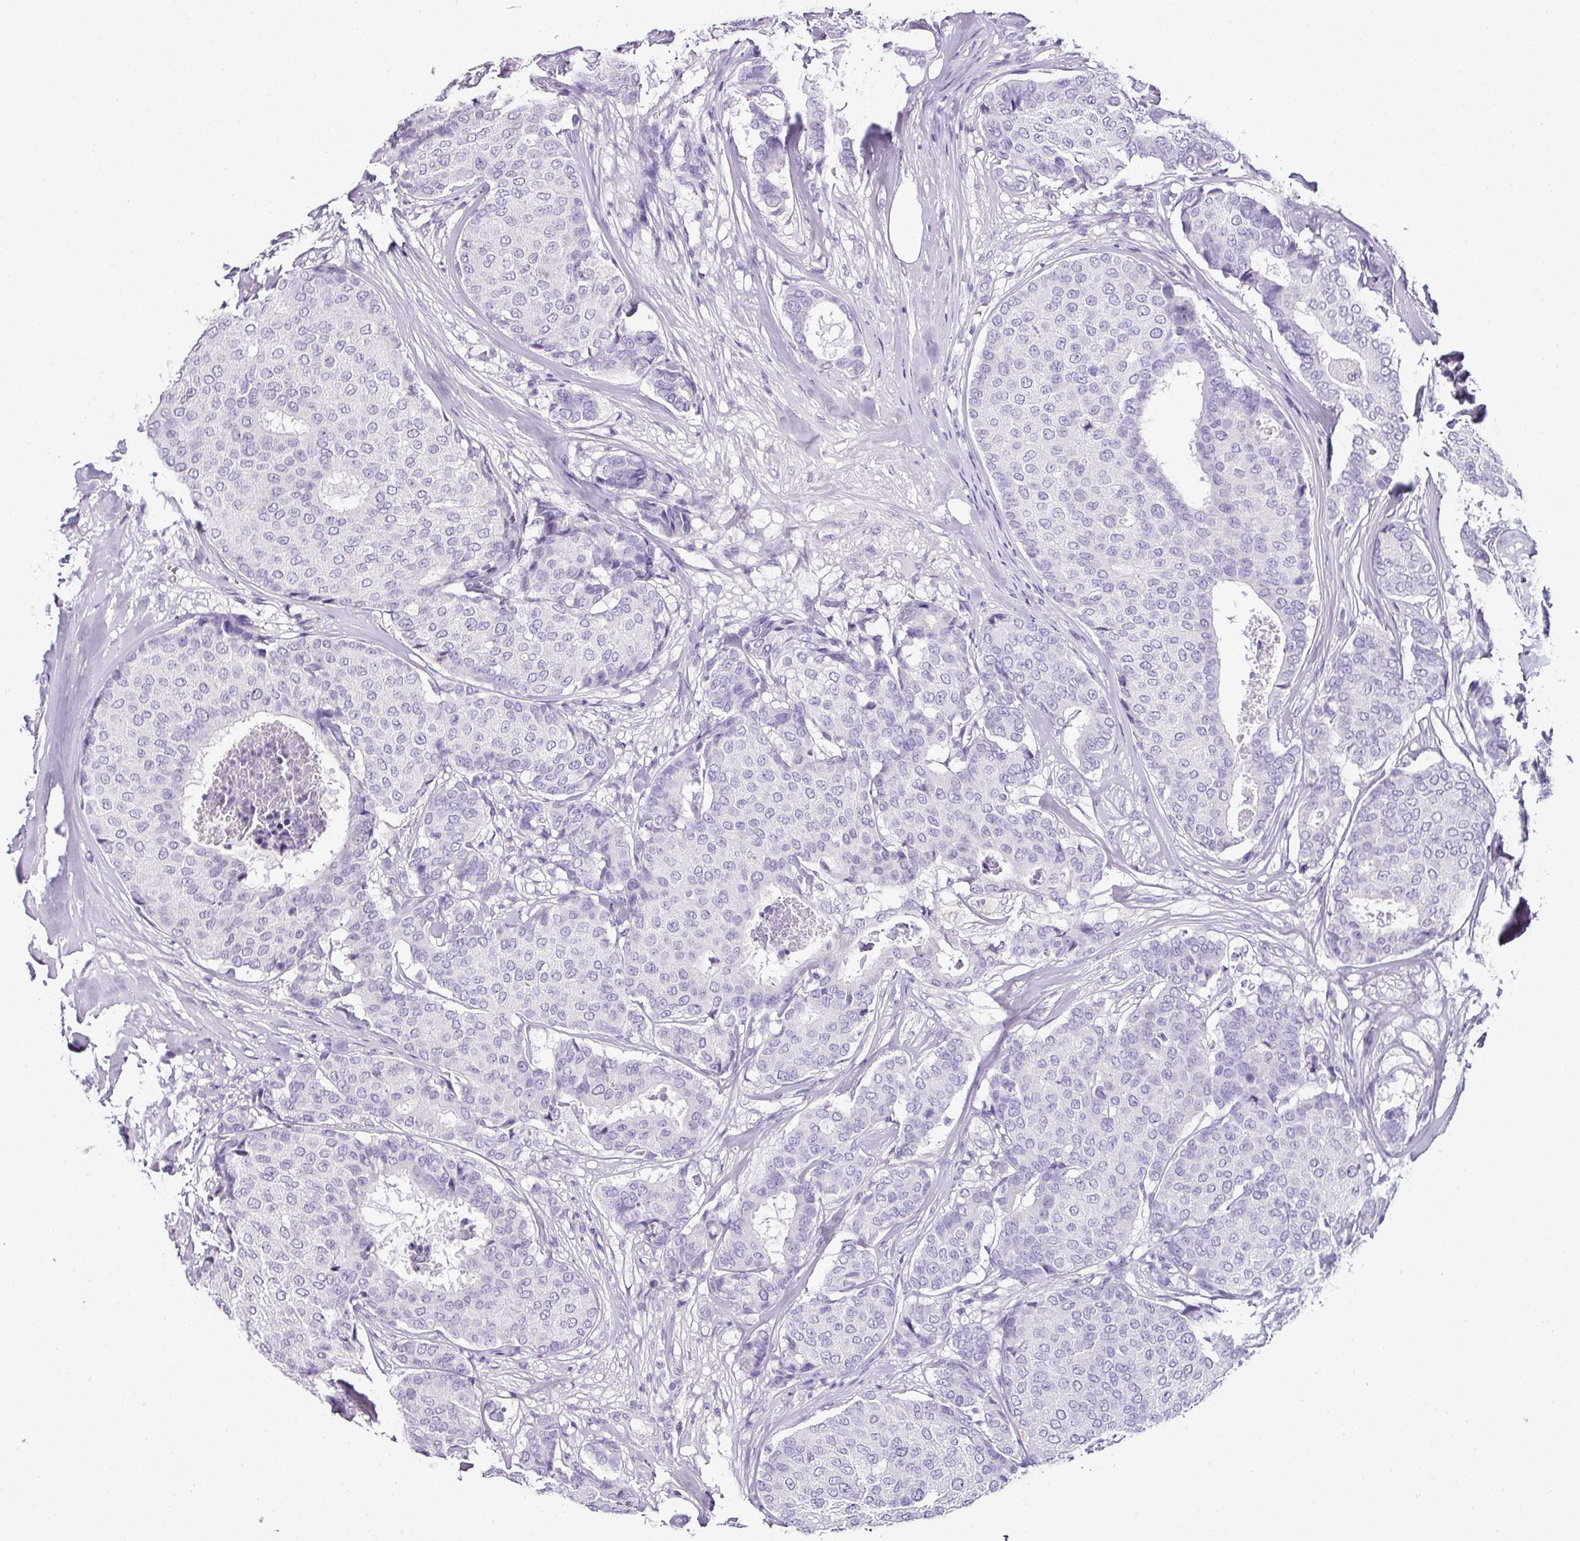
{"staining": {"intensity": "negative", "quantity": "none", "location": "none"}, "tissue": "breast cancer", "cell_type": "Tumor cells", "image_type": "cancer", "snomed": [{"axis": "morphology", "description": "Duct carcinoma"}, {"axis": "topography", "description": "Breast"}], "caption": "IHC of breast cancer (intraductal carcinoma) reveals no expression in tumor cells.", "gene": "NAPSA", "patient": {"sex": "female", "age": 75}}